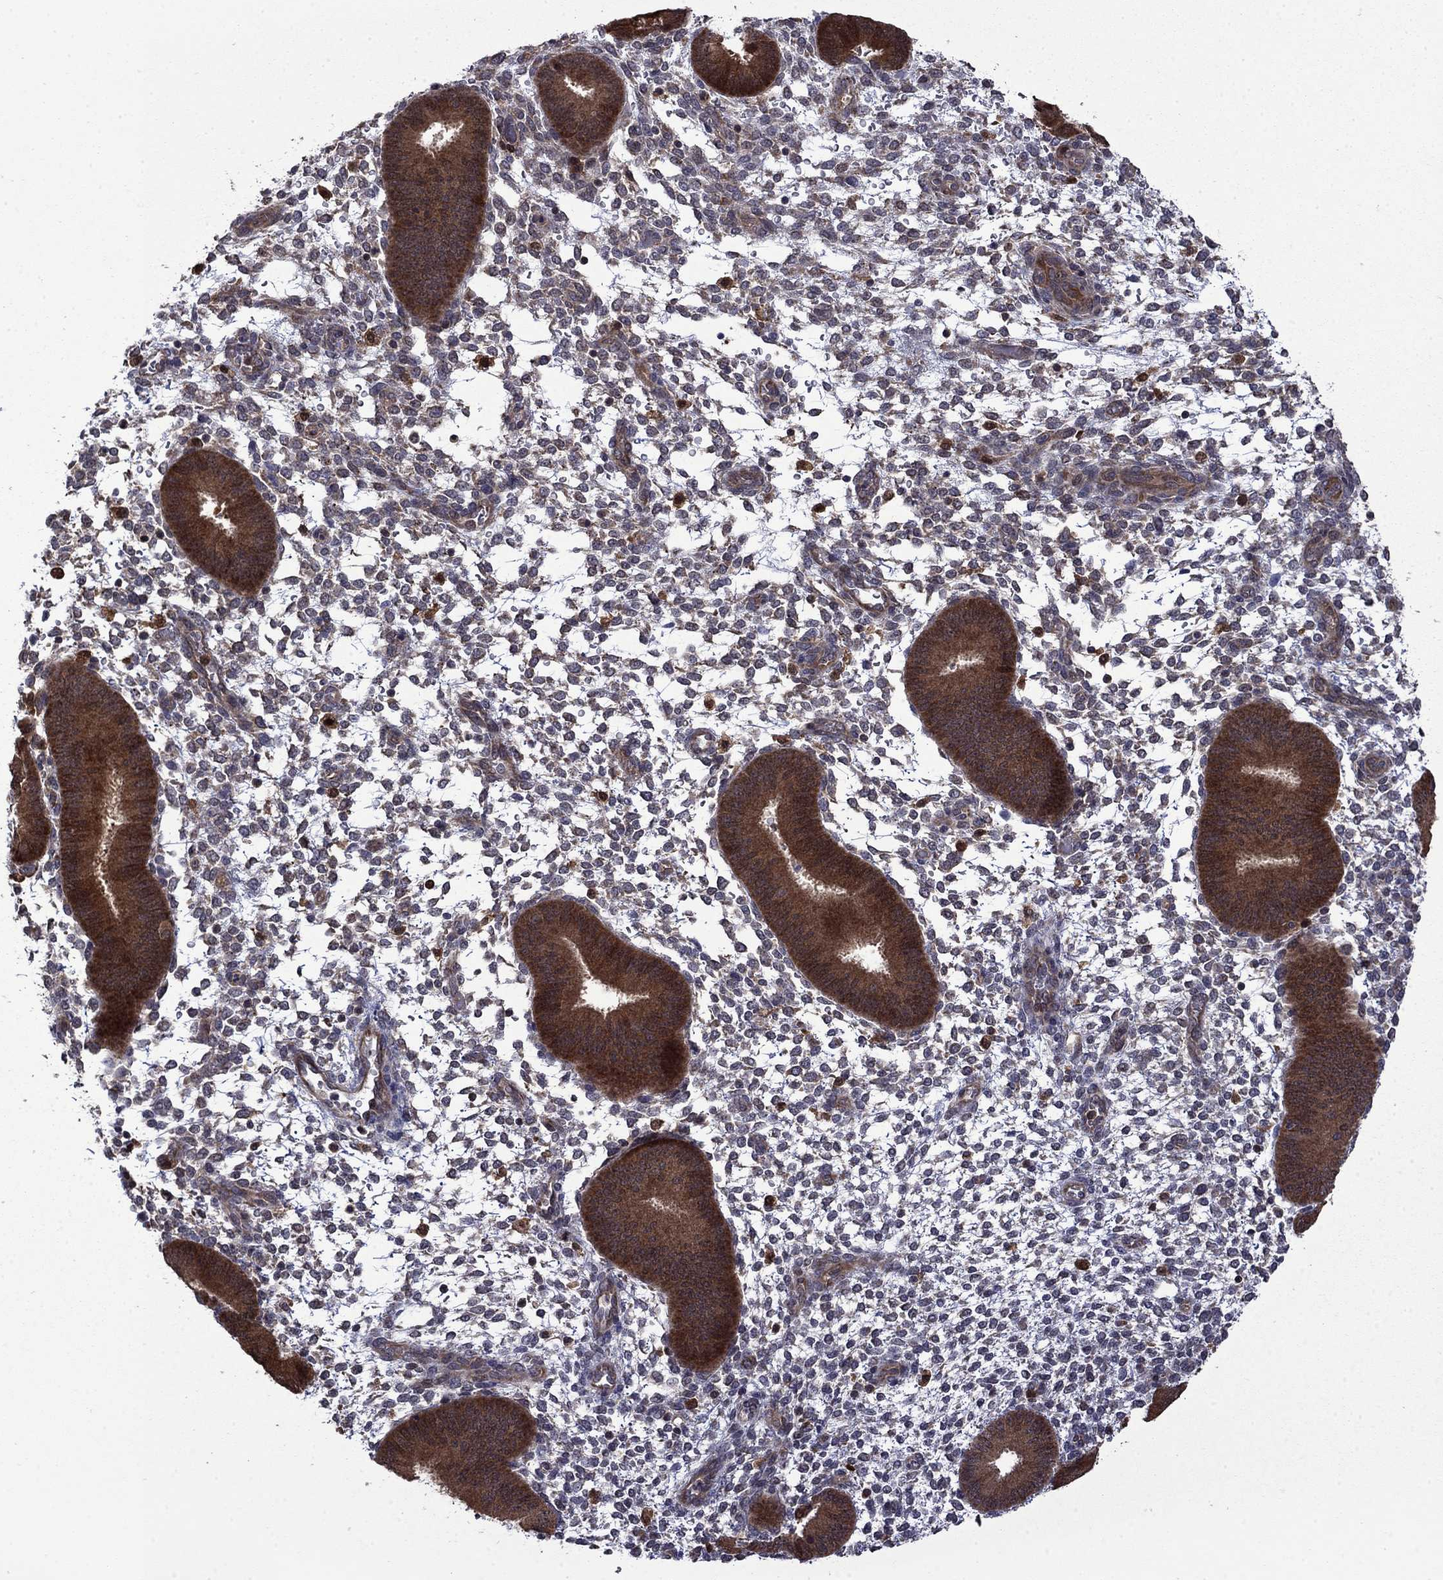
{"staining": {"intensity": "negative", "quantity": "none", "location": "none"}, "tissue": "endometrium", "cell_type": "Cells in endometrial stroma", "image_type": "normal", "snomed": [{"axis": "morphology", "description": "Normal tissue, NOS"}, {"axis": "topography", "description": "Endometrium"}], "caption": "Cells in endometrial stroma are negative for protein expression in benign human endometrium. The staining is performed using DAB (3,3'-diaminobenzidine) brown chromogen with nuclei counter-stained in using hematoxylin.", "gene": "TPMT", "patient": {"sex": "female", "age": 39}}